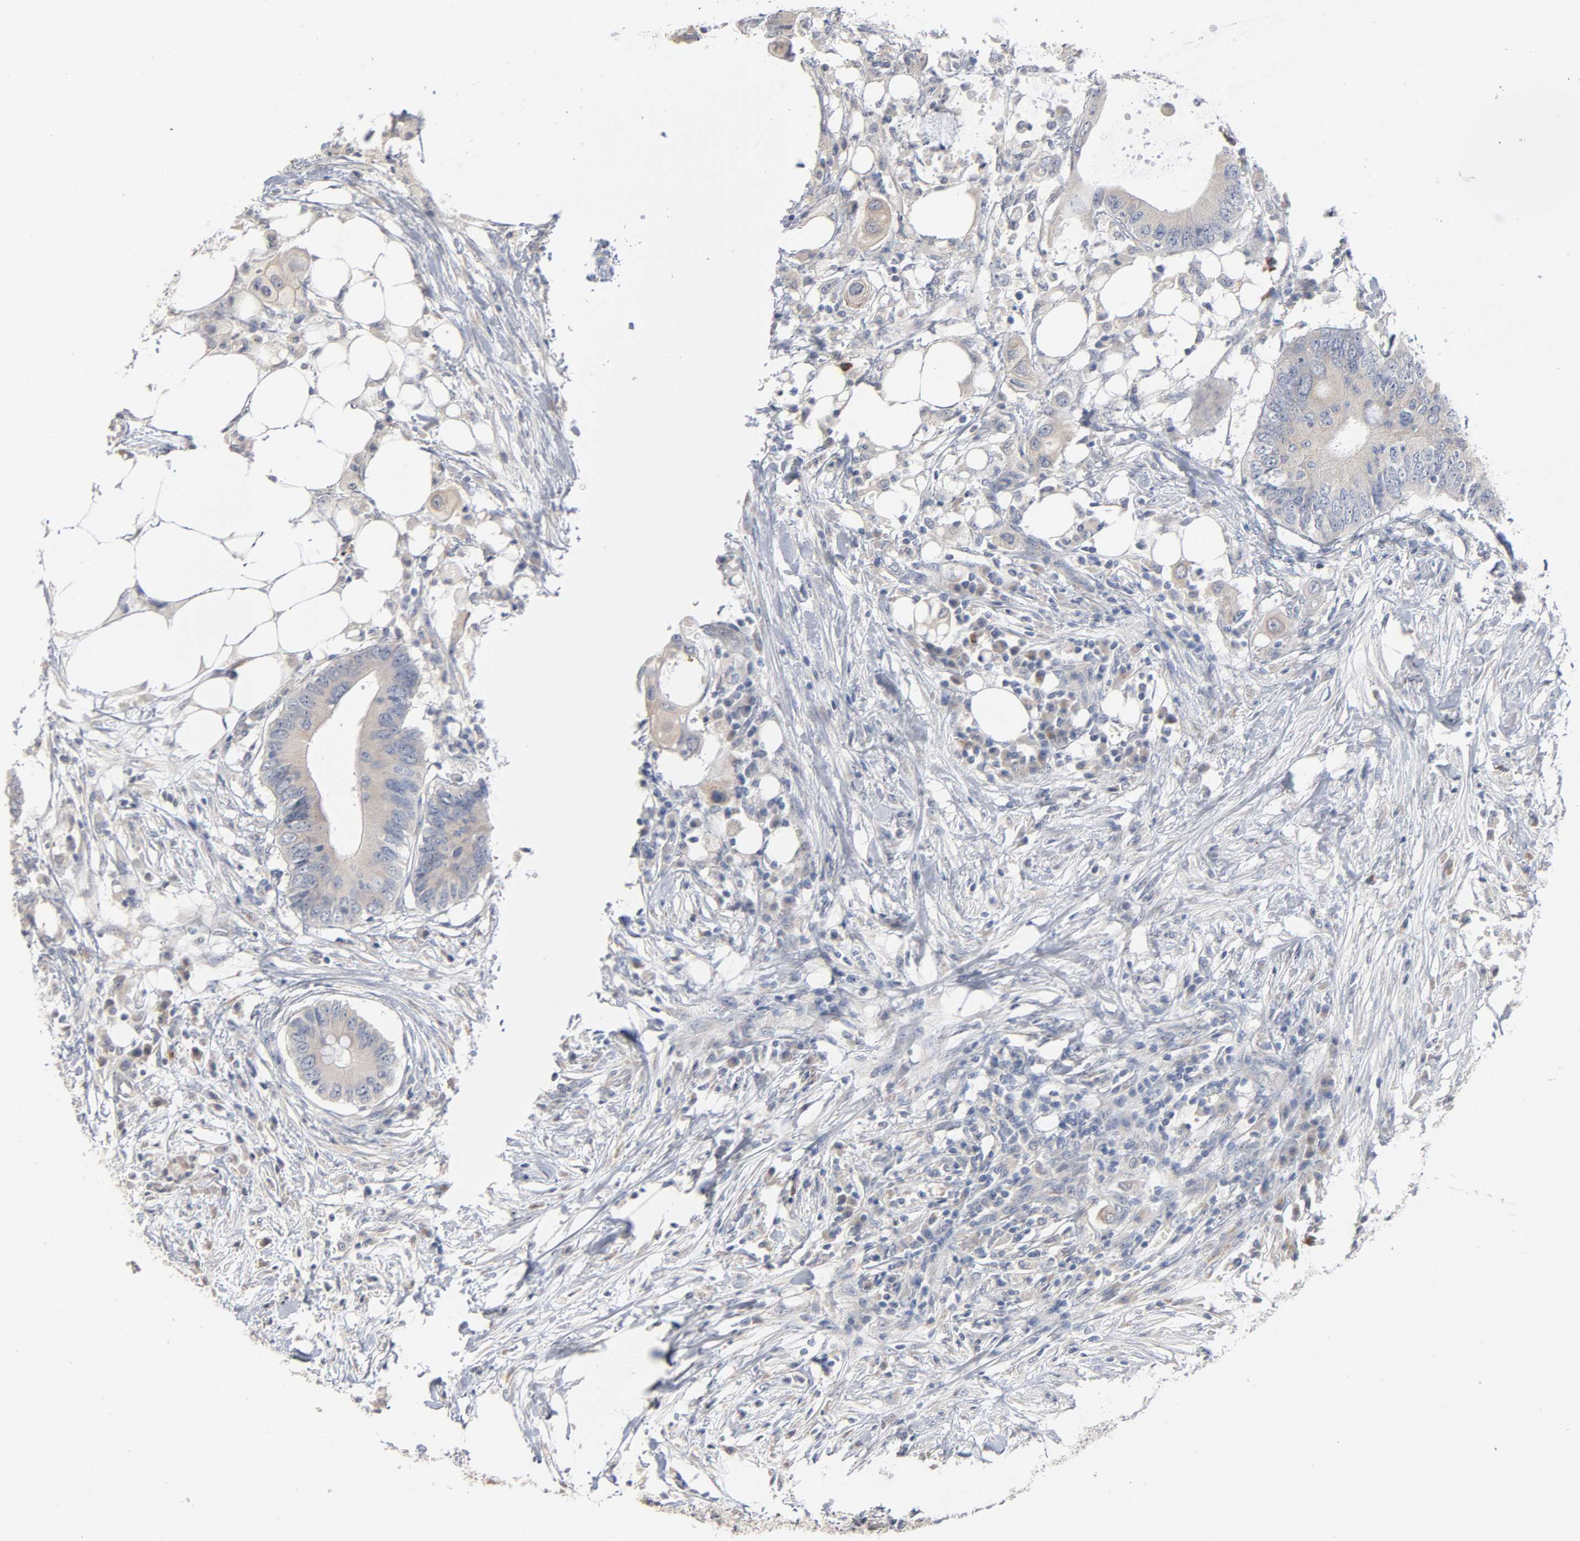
{"staining": {"intensity": "weak", "quantity": ">75%", "location": "cytoplasmic/membranous"}, "tissue": "colorectal cancer", "cell_type": "Tumor cells", "image_type": "cancer", "snomed": [{"axis": "morphology", "description": "Adenocarcinoma, NOS"}, {"axis": "topography", "description": "Colon"}], "caption": "Adenocarcinoma (colorectal) stained with immunohistochemistry (IHC) displays weak cytoplasmic/membranous positivity in about >75% of tumor cells.", "gene": "AK7", "patient": {"sex": "male", "age": 71}}